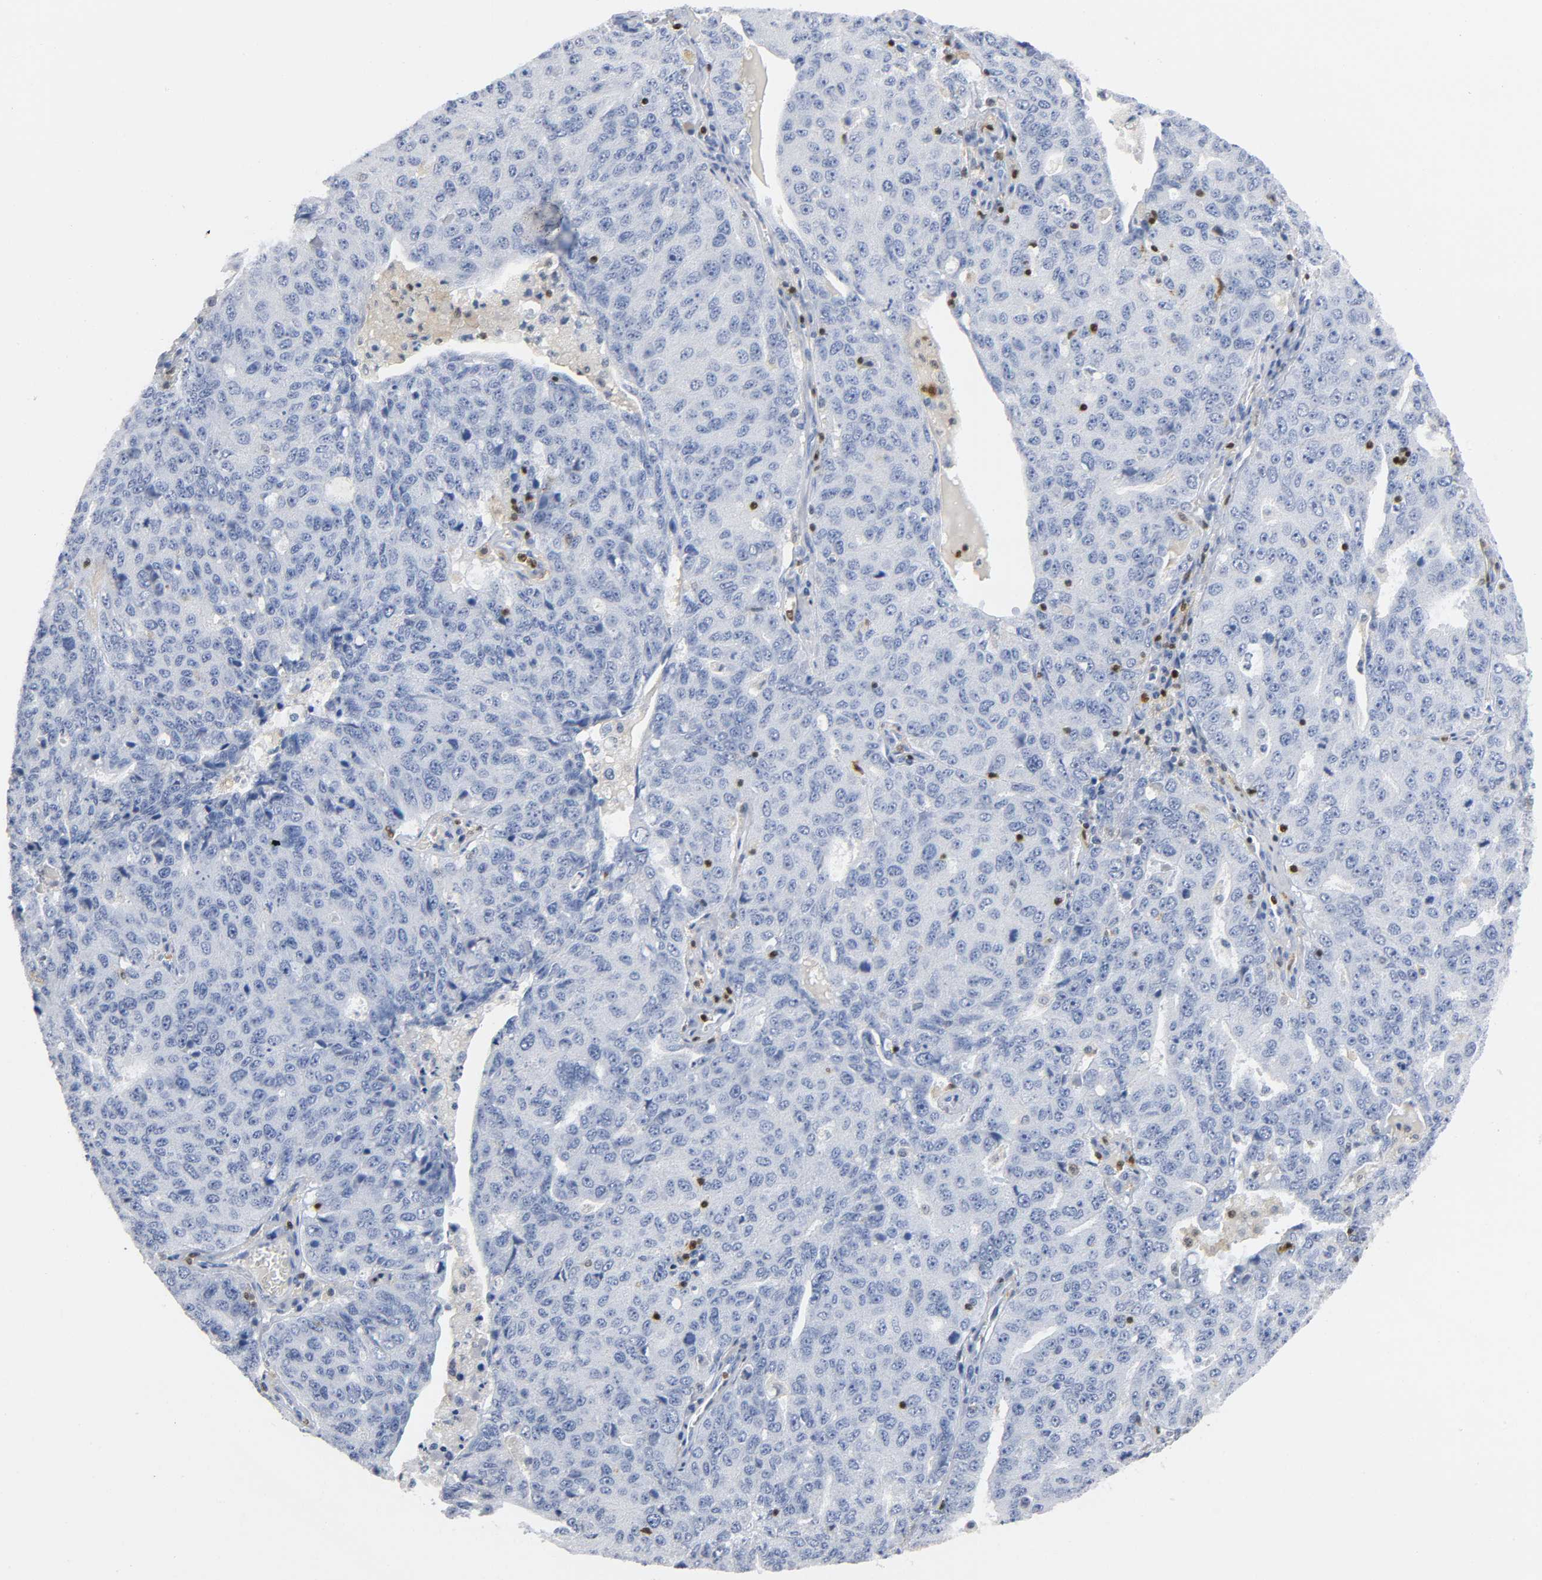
{"staining": {"intensity": "negative", "quantity": "none", "location": "none"}, "tissue": "ovarian cancer", "cell_type": "Tumor cells", "image_type": "cancer", "snomed": [{"axis": "morphology", "description": "Carcinoma, endometroid"}, {"axis": "topography", "description": "Ovary"}], "caption": "The immunohistochemistry (IHC) photomicrograph has no significant expression in tumor cells of ovarian endometroid carcinoma tissue.", "gene": "DOK2", "patient": {"sex": "female", "age": 62}}